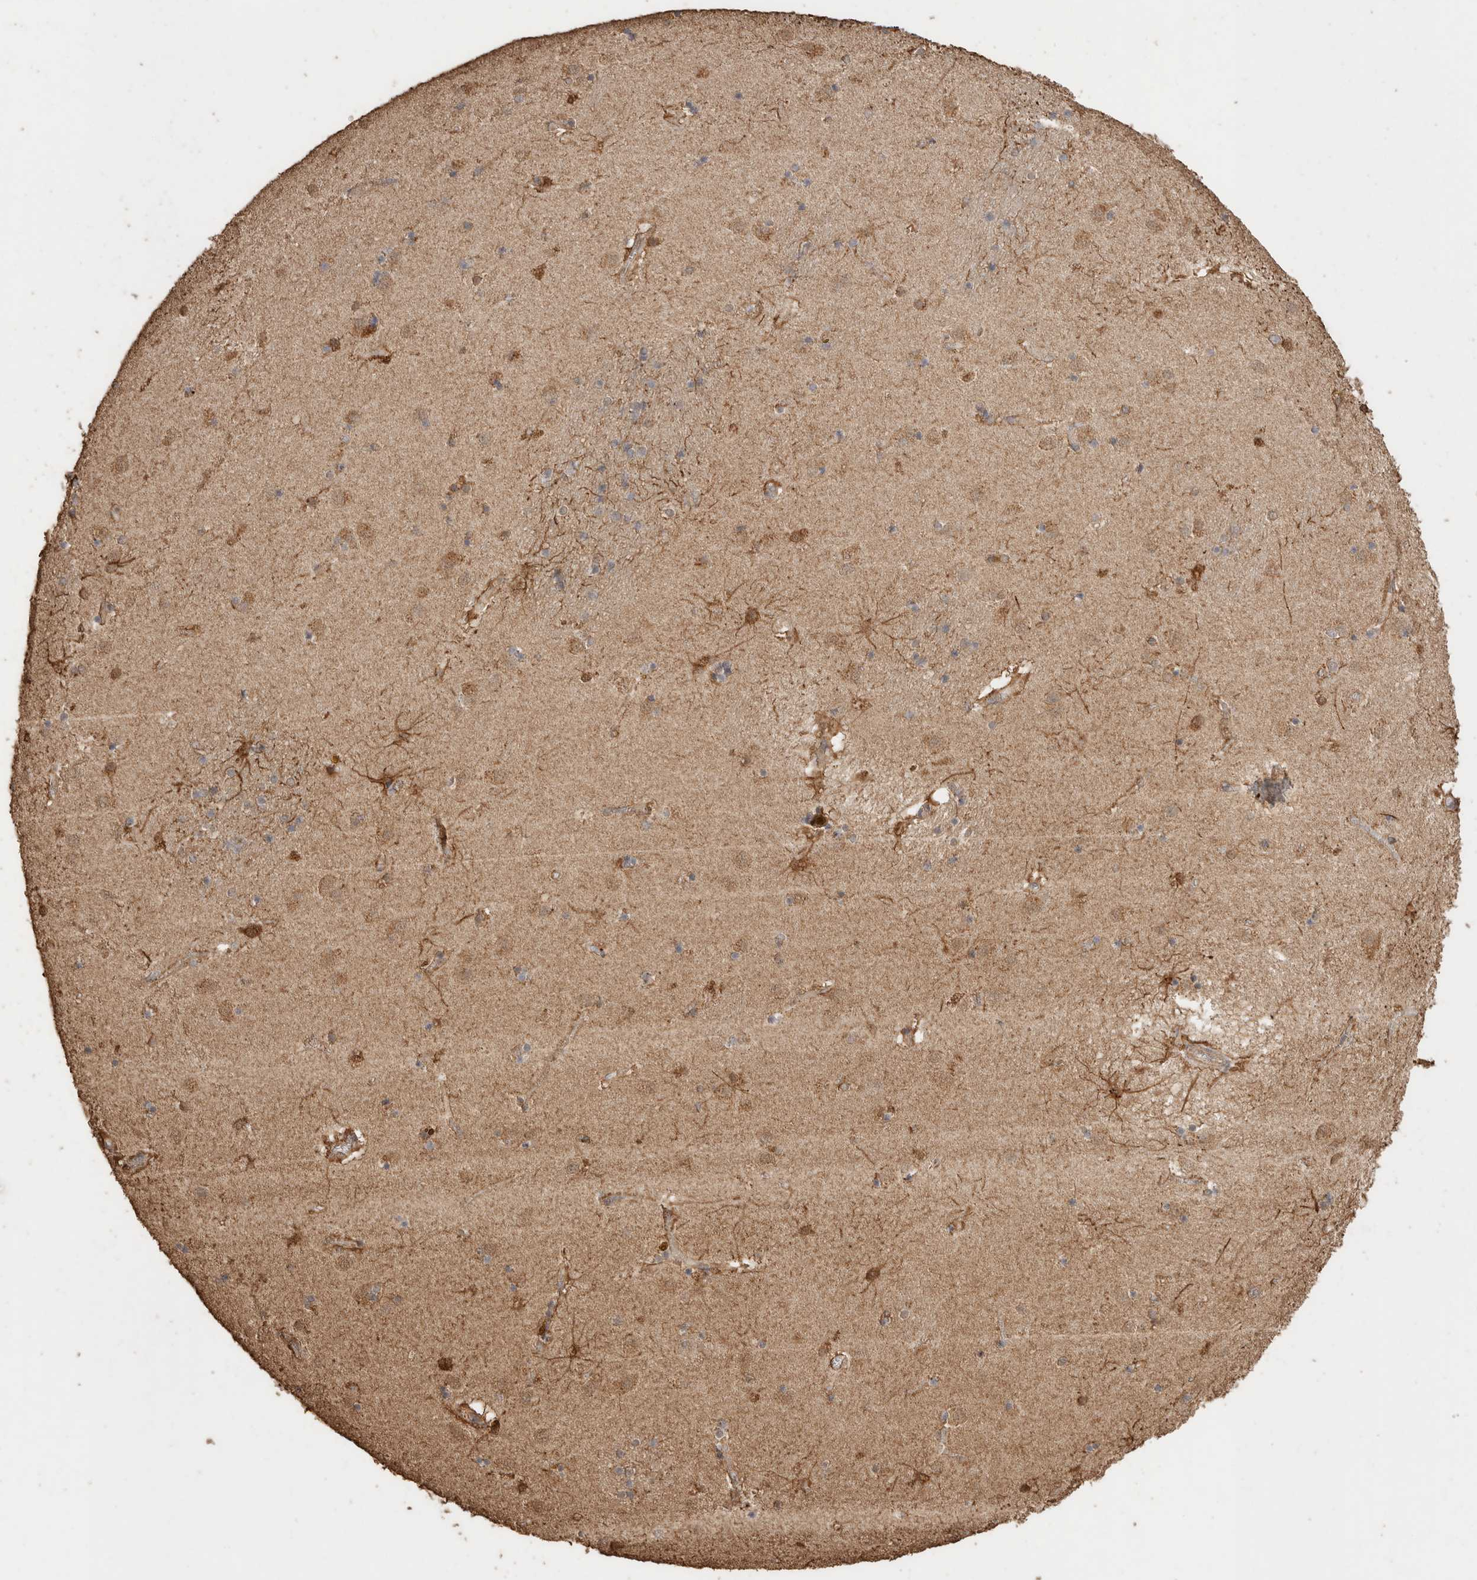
{"staining": {"intensity": "moderate", "quantity": "25%-75%", "location": "cytoplasmic/membranous"}, "tissue": "caudate", "cell_type": "Glial cells", "image_type": "normal", "snomed": [{"axis": "morphology", "description": "Normal tissue, NOS"}, {"axis": "topography", "description": "Lateral ventricle wall"}], "caption": "Immunohistochemistry (IHC) of unremarkable human caudate exhibits medium levels of moderate cytoplasmic/membranous positivity in approximately 25%-75% of glial cells.", "gene": "CX3CL1", "patient": {"sex": "male", "age": 70}}